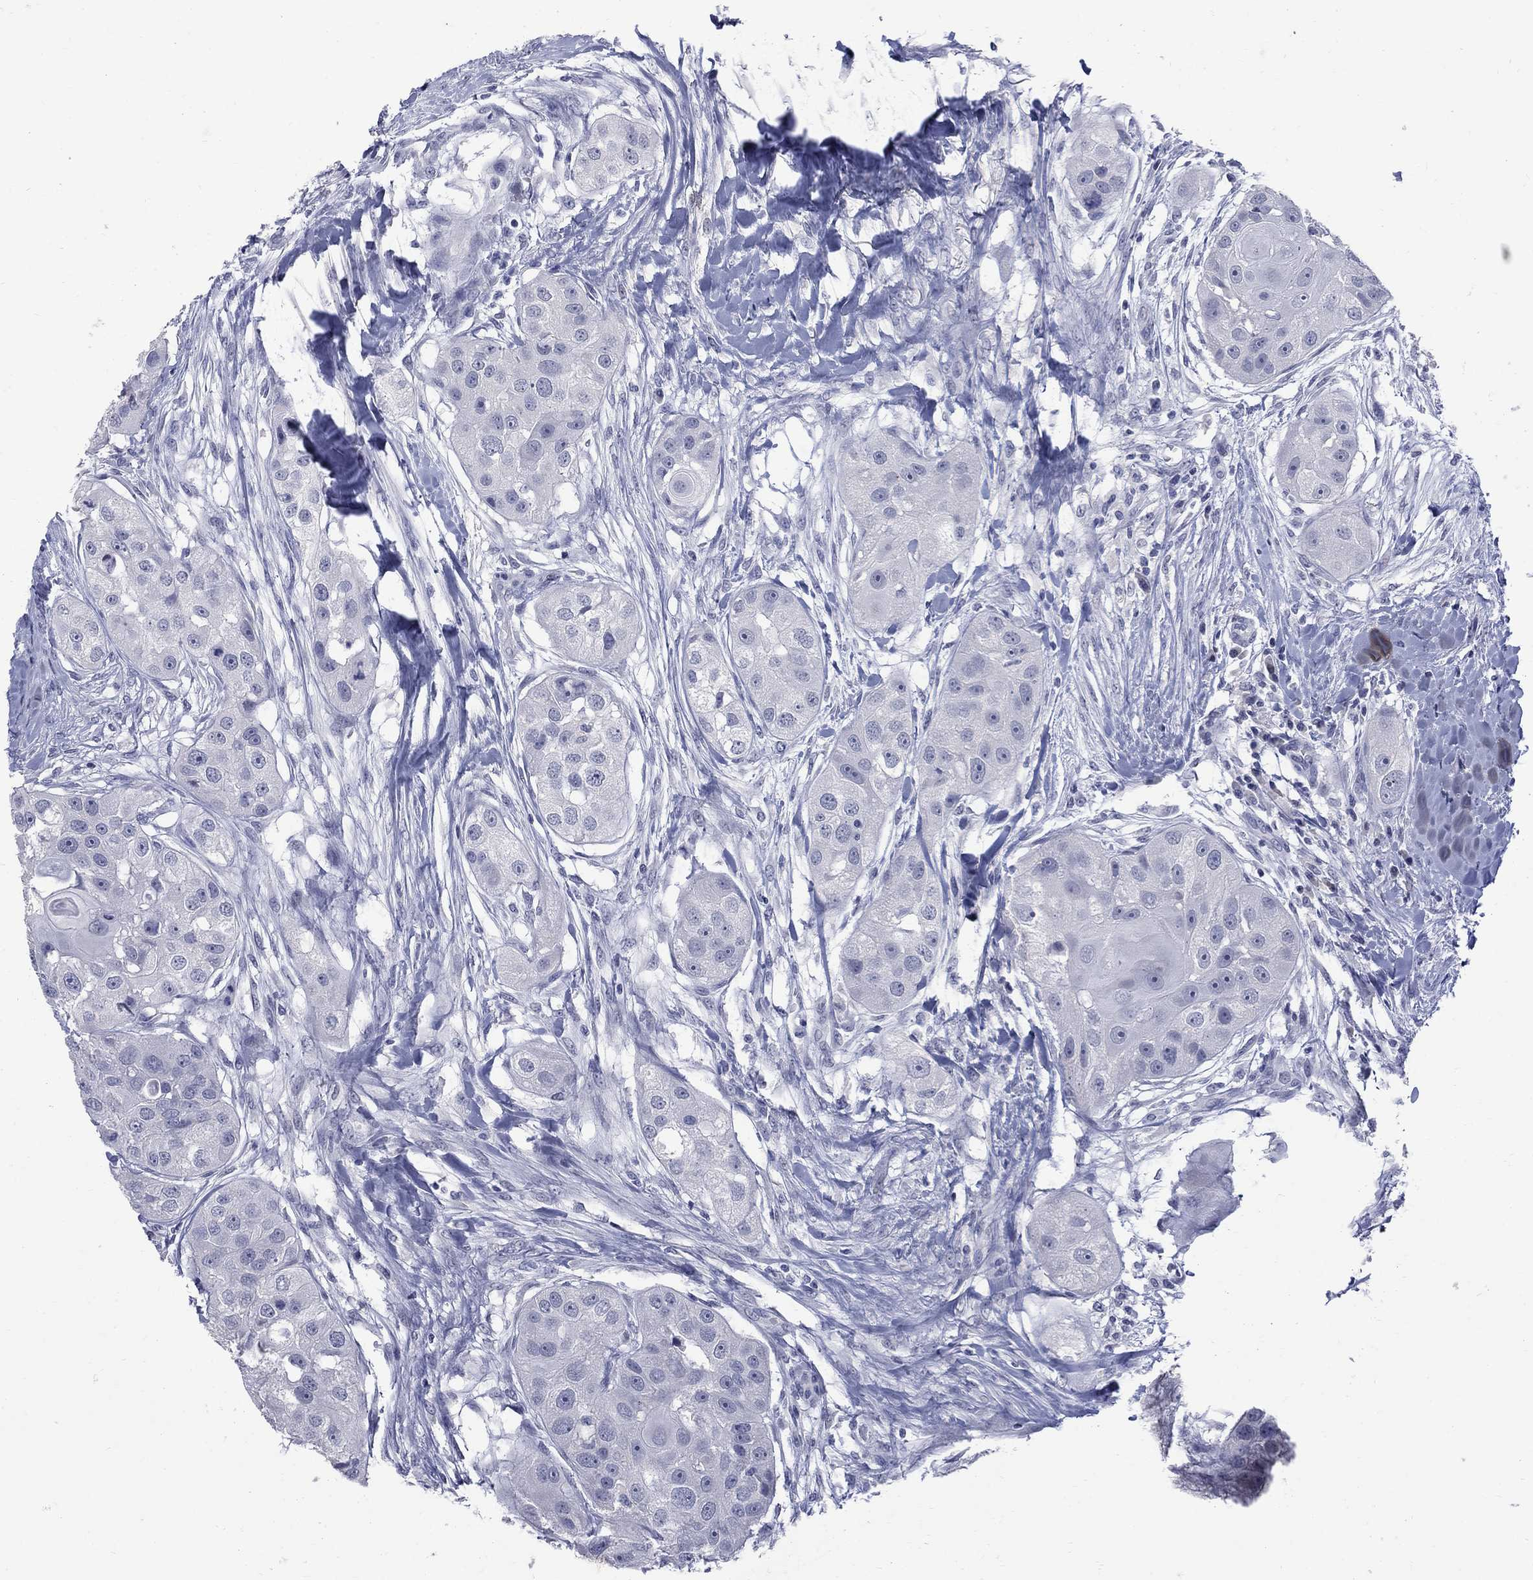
{"staining": {"intensity": "negative", "quantity": "none", "location": "none"}, "tissue": "head and neck cancer", "cell_type": "Tumor cells", "image_type": "cancer", "snomed": [{"axis": "morphology", "description": "Normal tissue, NOS"}, {"axis": "morphology", "description": "Squamous cell carcinoma, NOS"}, {"axis": "topography", "description": "Skeletal muscle"}, {"axis": "topography", "description": "Head-Neck"}], "caption": "DAB immunohistochemical staining of human head and neck cancer (squamous cell carcinoma) exhibits no significant expression in tumor cells. (DAB IHC, high magnification).", "gene": "CTNND2", "patient": {"sex": "male", "age": 51}}